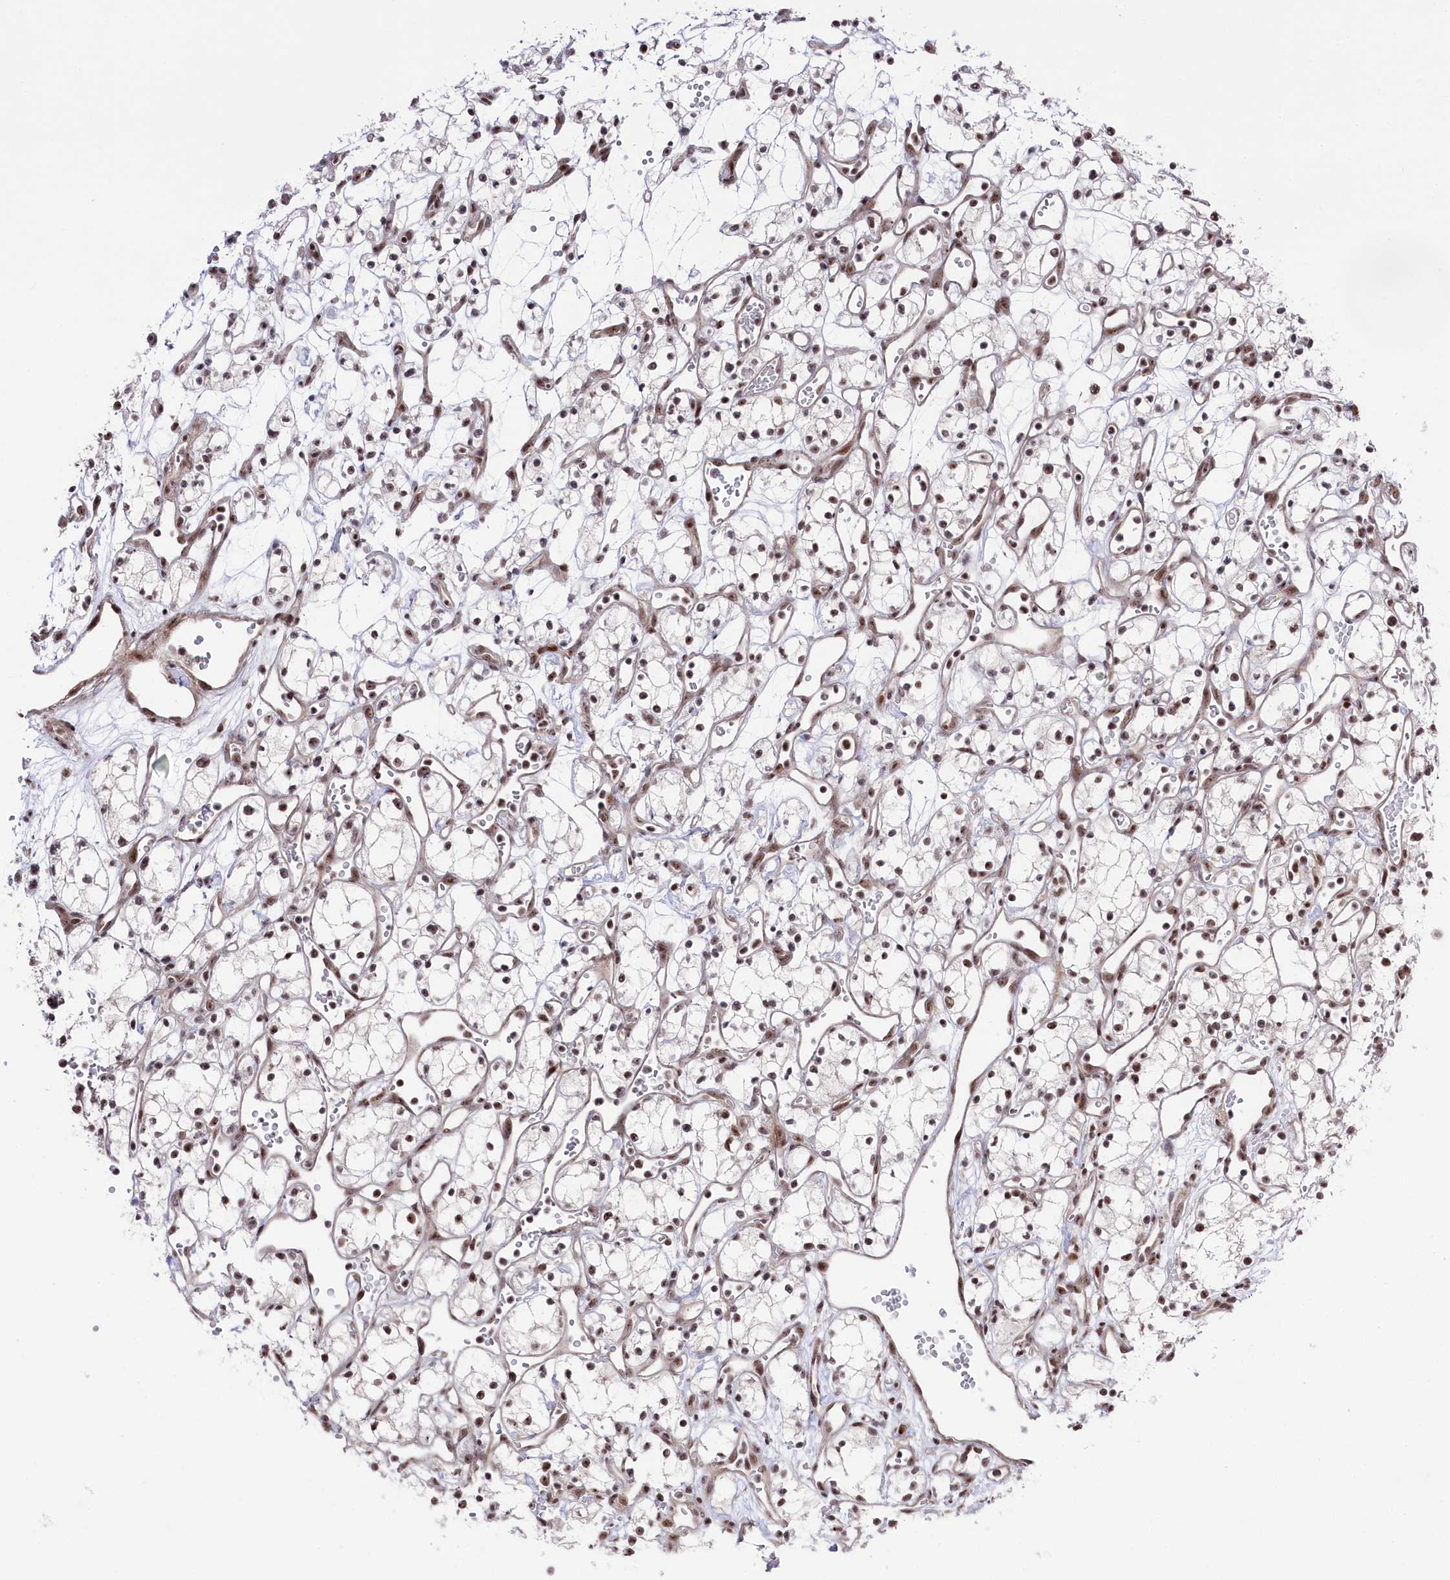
{"staining": {"intensity": "negative", "quantity": "none", "location": "none"}, "tissue": "renal cancer", "cell_type": "Tumor cells", "image_type": "cancer", "snomed": [{"axis": "morphology", "description": "Adenocarcinoma, NOS"}, {"axis": "topography", "description": "Kidney"}], "caption": "Immunohistochemistry of adenocarcinoma (renal) shows no positivity in tumor cells. (DAB (3,3'-diaminobenzidine) immunohistochemistry (IHC) visualized using brightfield microscopy, high magnification).", "gene": "POLR2H", "patient": {"sex": "male", "age": 59}}